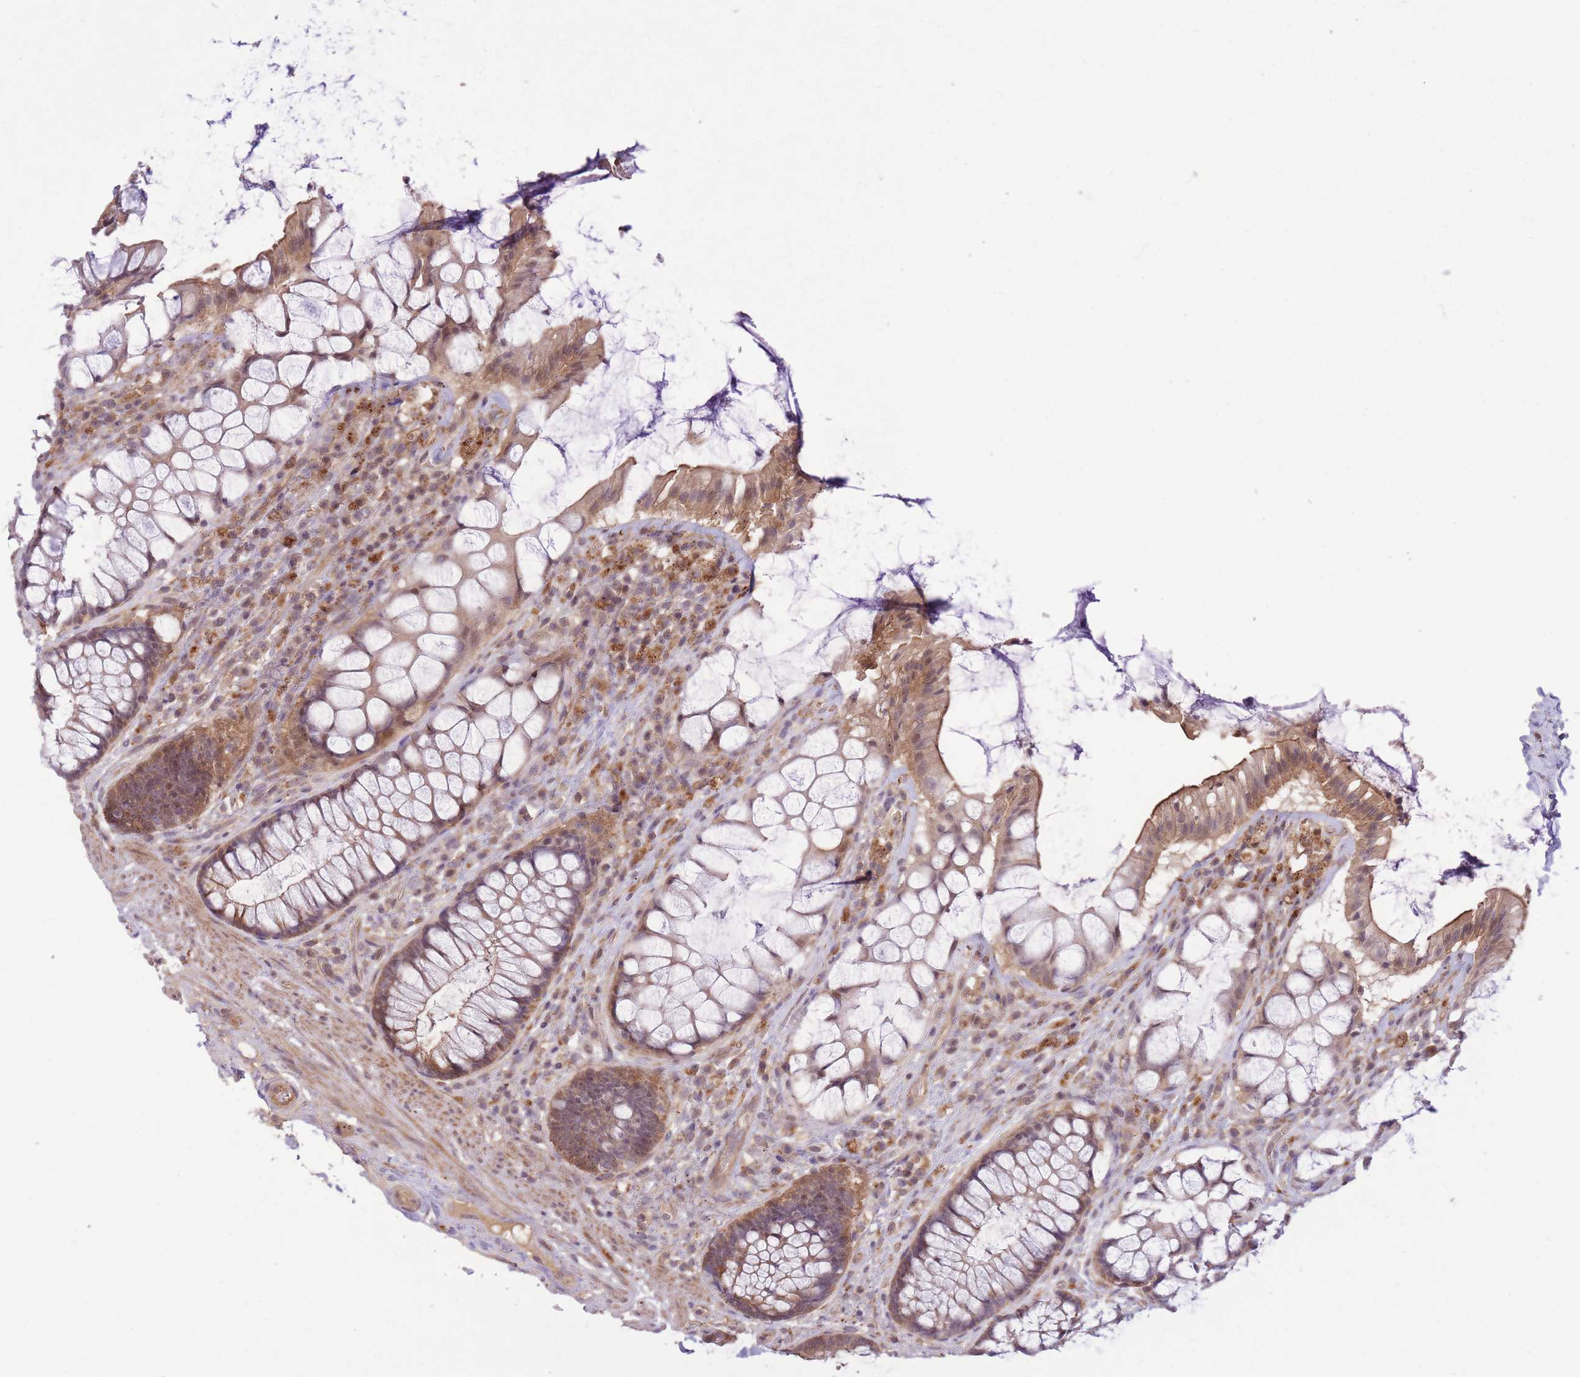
{"staining": {"intensity": "moderate", "quantity": "25%-75%", "location": "cytoplasmic/membranous,nuclear"}, "tissue": "rectum", "cell_type": "Glandular cells", "image_type": "normal", "snomed": [{"axis": "morphology", "description": "Normal tissue, NOS"}, {"axis": "topography", "description": "Rectum"}], "caption": "A high-resolution micrograph shows immunohistochemistry staining of benign rectum, which demonstrates moderate cytoplasmic/membranous,nuclear expression in about 25%-75% of glandular cells. (IHC, brightfield microscopy, high magnification).", "gene": "POLR3F", "patient": {"sex": "female", "age": 58}}